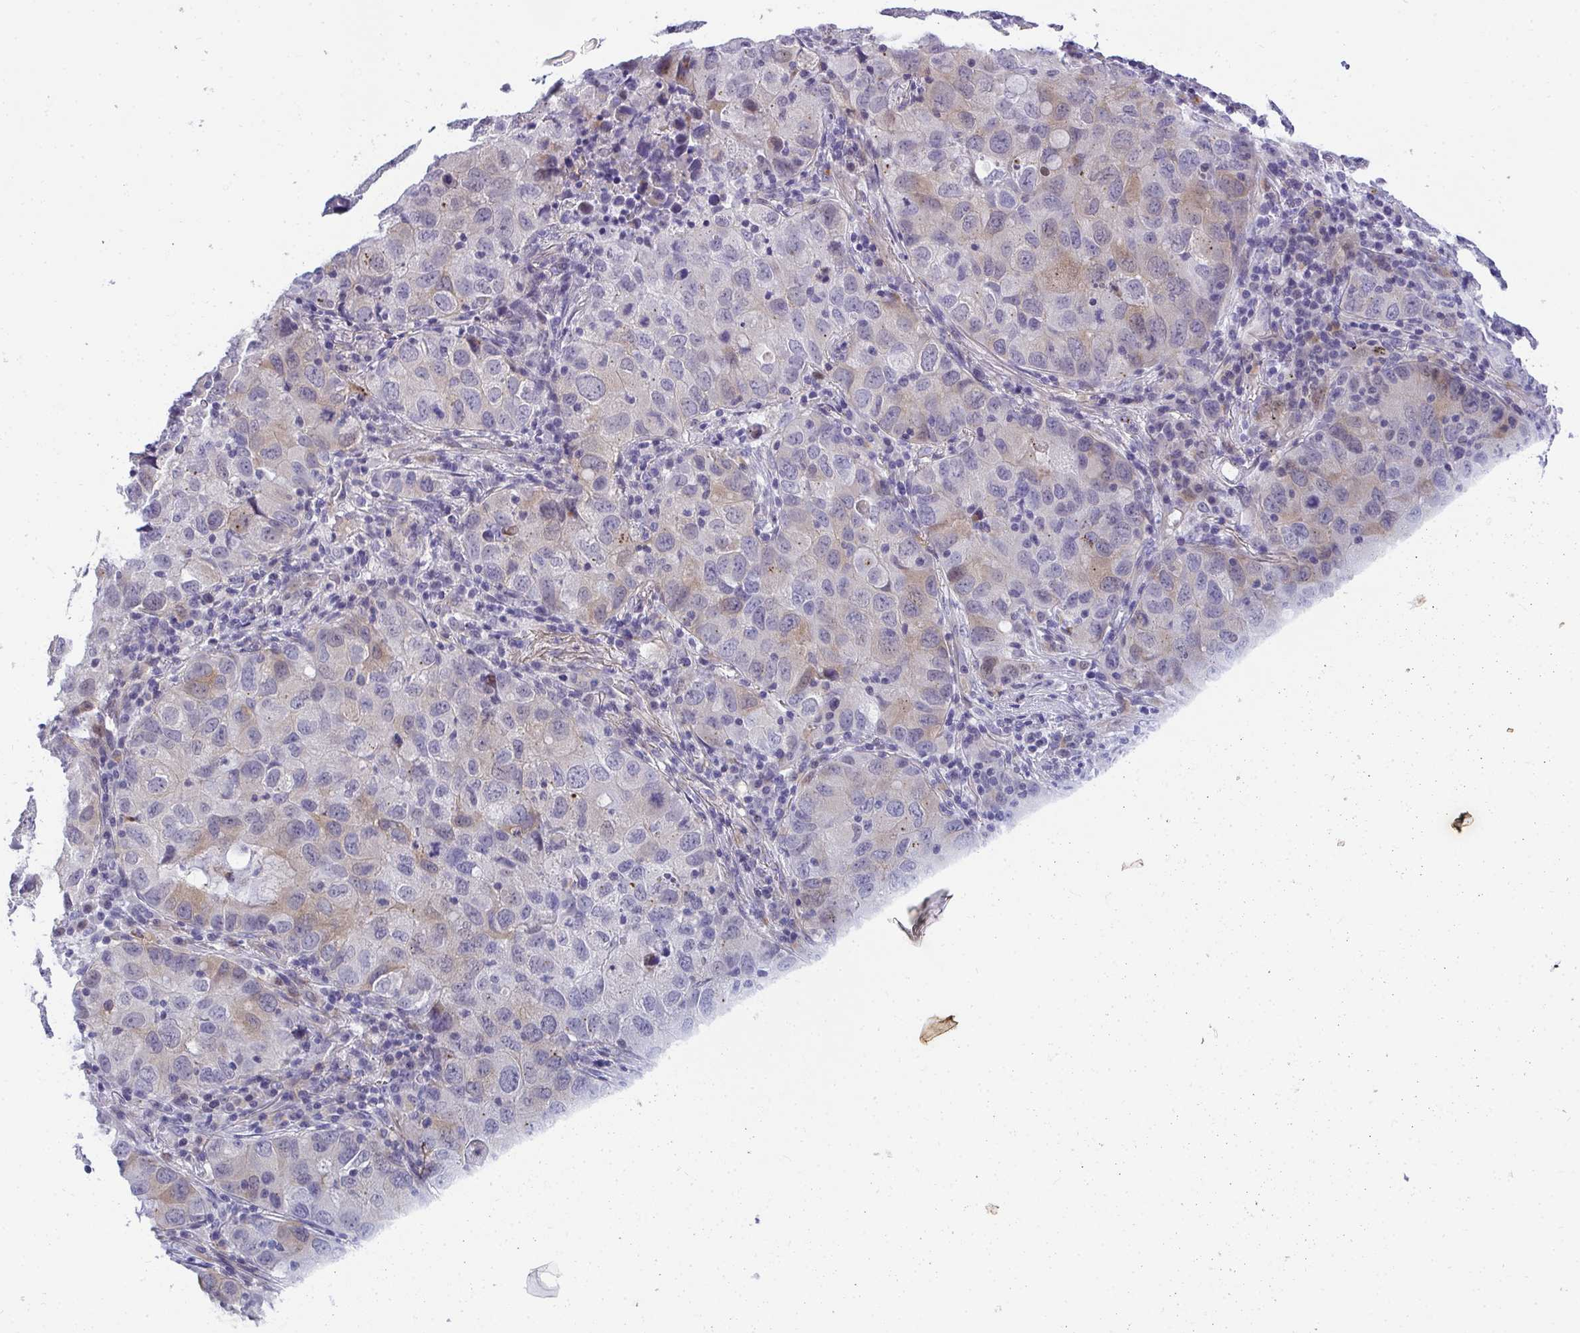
{"staining": {"intensity": "weak", "quantity": "<25%", "location": "cytoplasmic/membranous"}, "tissue": "lung cancer", "cell_type": "Tumor cells", "image_type": "cancer", "snomed": [{"axis": "morphology", "description": "Normal morphology"}, {"axis": "morphology", "description": "Adenocarcinoma, NOS"}, {"axis": "topography", "description": "Lymph node"}, {"axis": "topography", "description": "Lung"}], "caption": "There is no significant positivity in tumor cells of lung adenocarcinoma. (DAB (3,3'-diaminobenzidine) IHC visualized using brightfield microscopy, high magnification).", "gene": "AK5", "patient": {"sex": "female", "age": 51}}